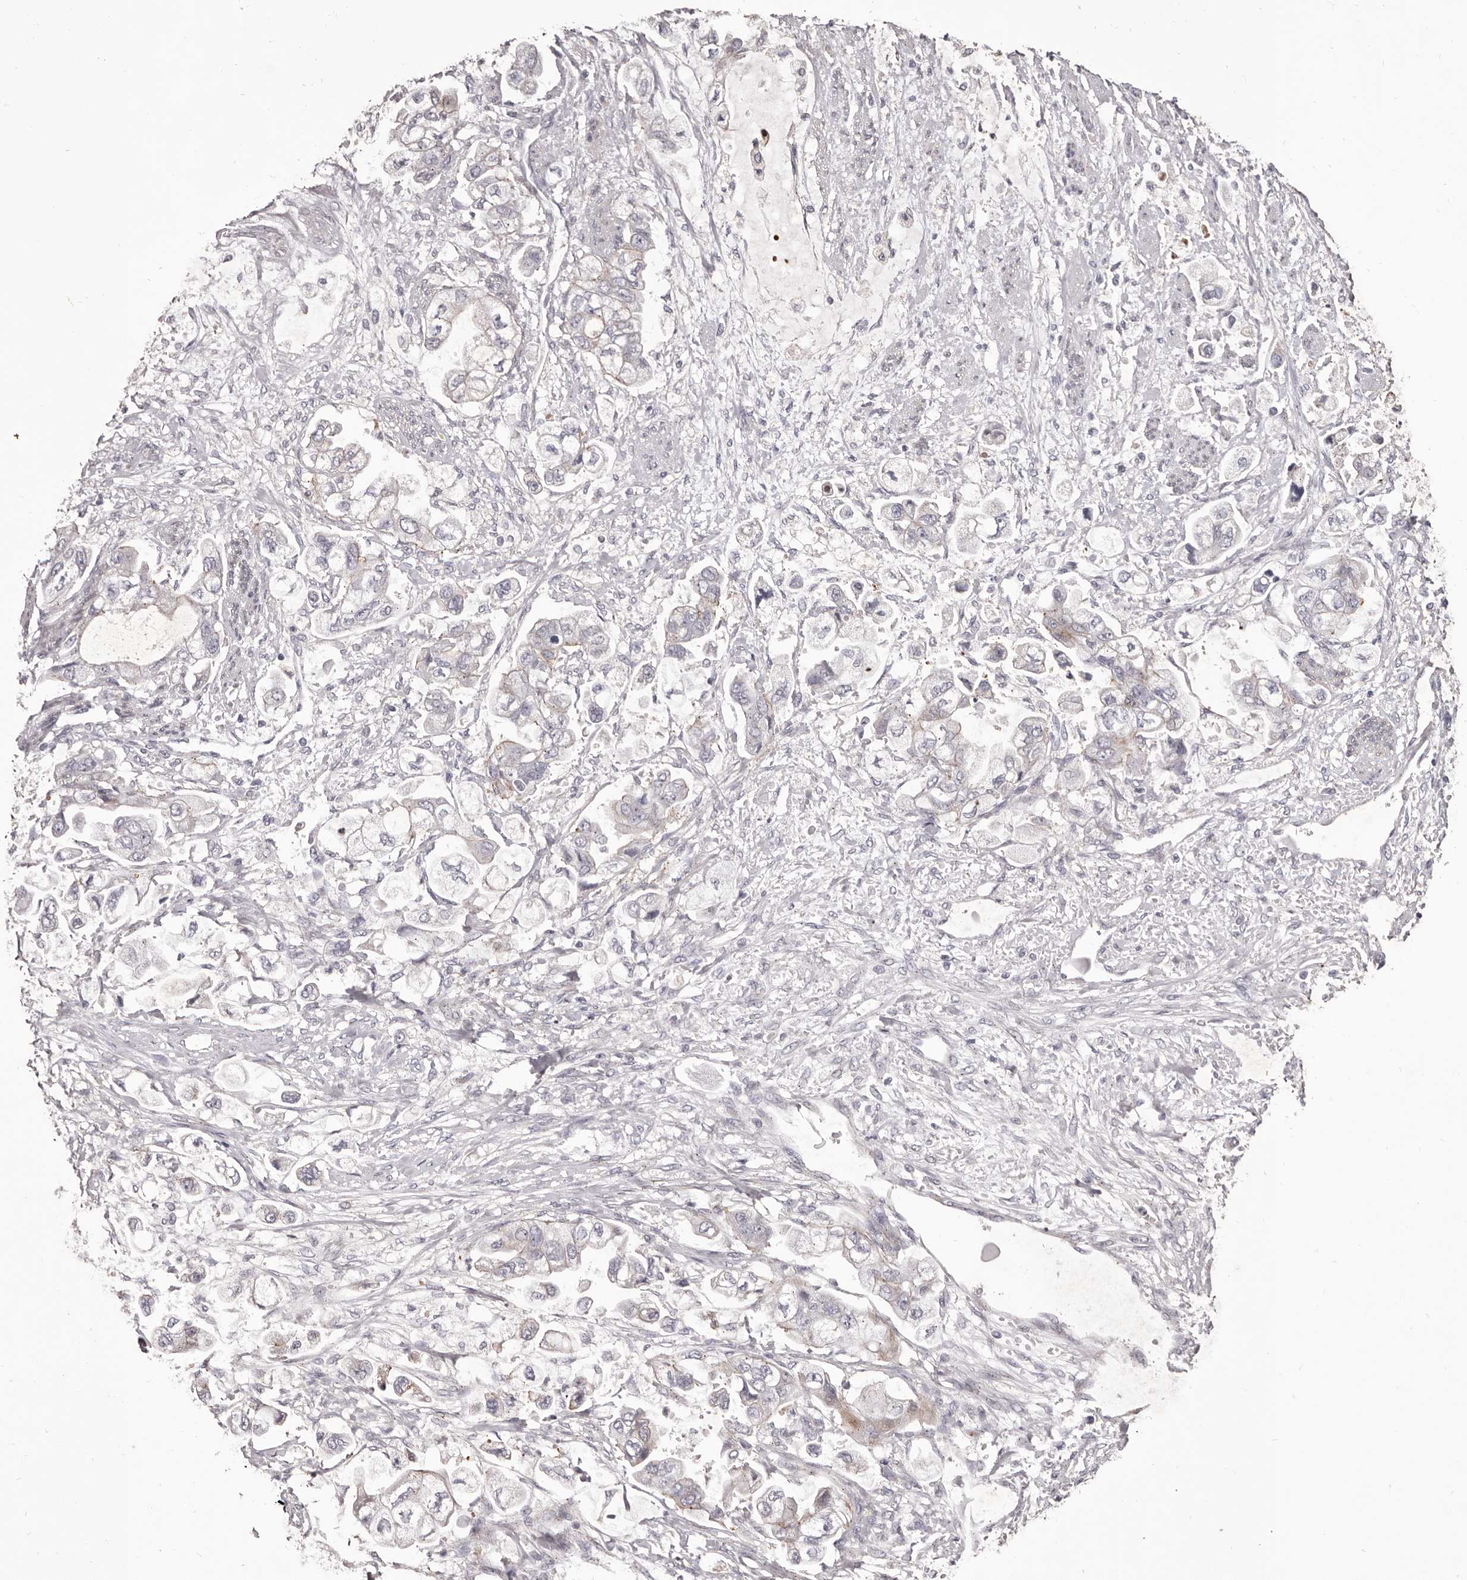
{"staining": {"intensity": "negative", "quantity": "none", "location": "none"}, "tissue": "stomach cancer", "cell_type": "Tumor cells", "image_type": "cancer", "snomed": [{"axis": "morphology", "description": "Adenocarcinoma, NOS"}, {"axis": "topography", "description": "Stomach"}], "caption": "There is no significant expression in tumor cells of stomach adenocarcinoma. The staining was performed using DAB to visualize the protein expression in brown, while the nuclei were stained in blue with hematoxylin (Magnification: 20x).", "gene": "PEG10", "patient": {"sex": "male", "age": 62}}